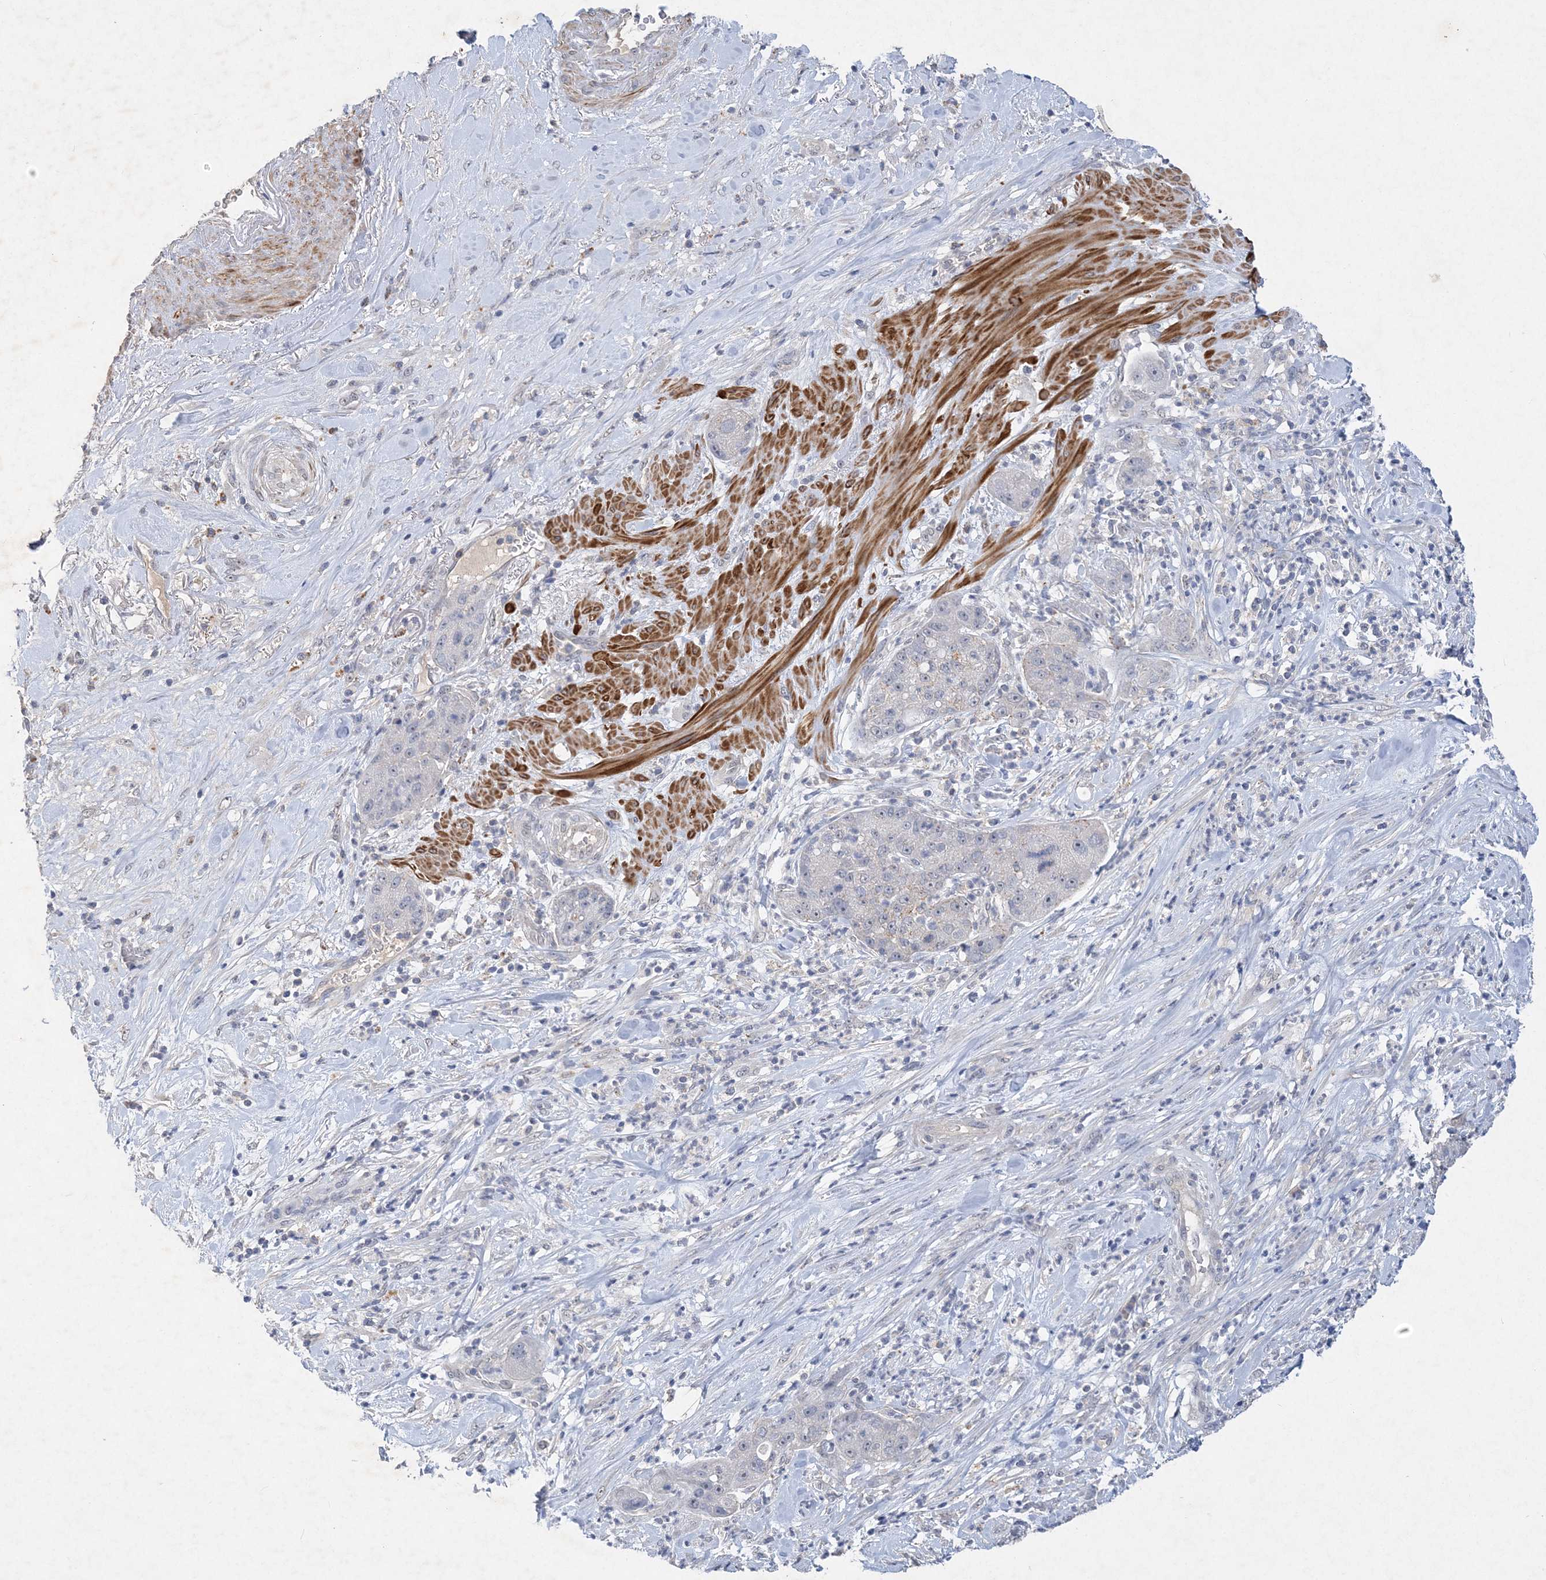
{"staining": {"intensity": "negative", "quantity": "none", "location": "none"}, "tissue": "pancreatic cancer", "cell_type": "Tumor cells", "image_type": "cancer", "snomed": [{"axis": "morphology", "description": "Adenocarcinoma, NOS"}, {"axis": "topography", "description": "Pancreas"}], "caption": "This is an immunohistochemistry (IHC) micrograph of adenocarcinoma (pancreatic). There is no expression in tumor cells.", "gene": "C11orf58", "patient": {"sex": "female", "age": 78}}